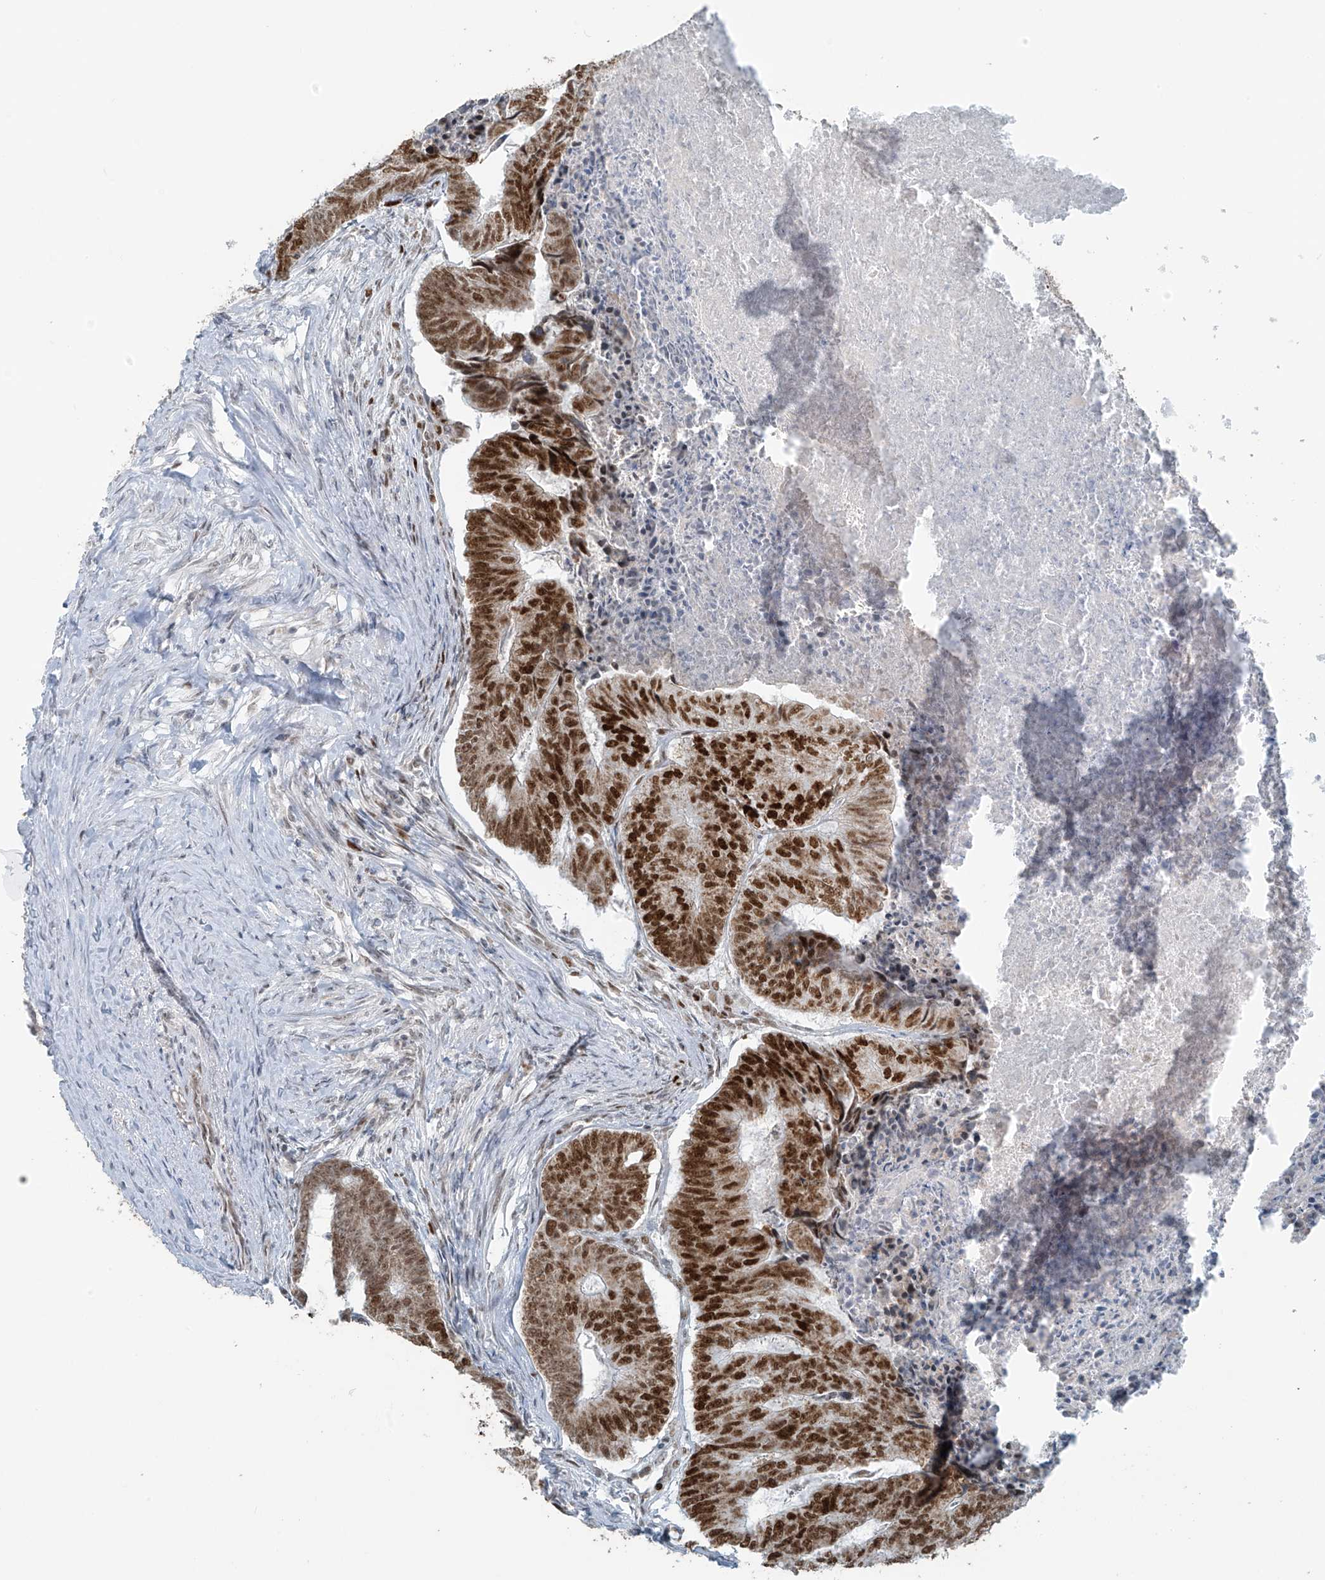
{"staining": {"intensity": "strong", "quantity": ">75%", "location": "nuclear"}, "tissue": "colorectal cancer", "cell_type": "Tumor cells", "image_type": "cancer", "snomed": [{"axis": "morphology", "description": "Adenocarcinoma, NOS"}, {"axis": "topography", "description": "Colon"}], "caption": "Immunohistochemistry of colorectal adenocarcinoma exhibits high levels of strong nuclear positivity in about >75% of tumor cells.", "gene": "WRNIP1", "patient": {"sex": "female", "age": 67}}